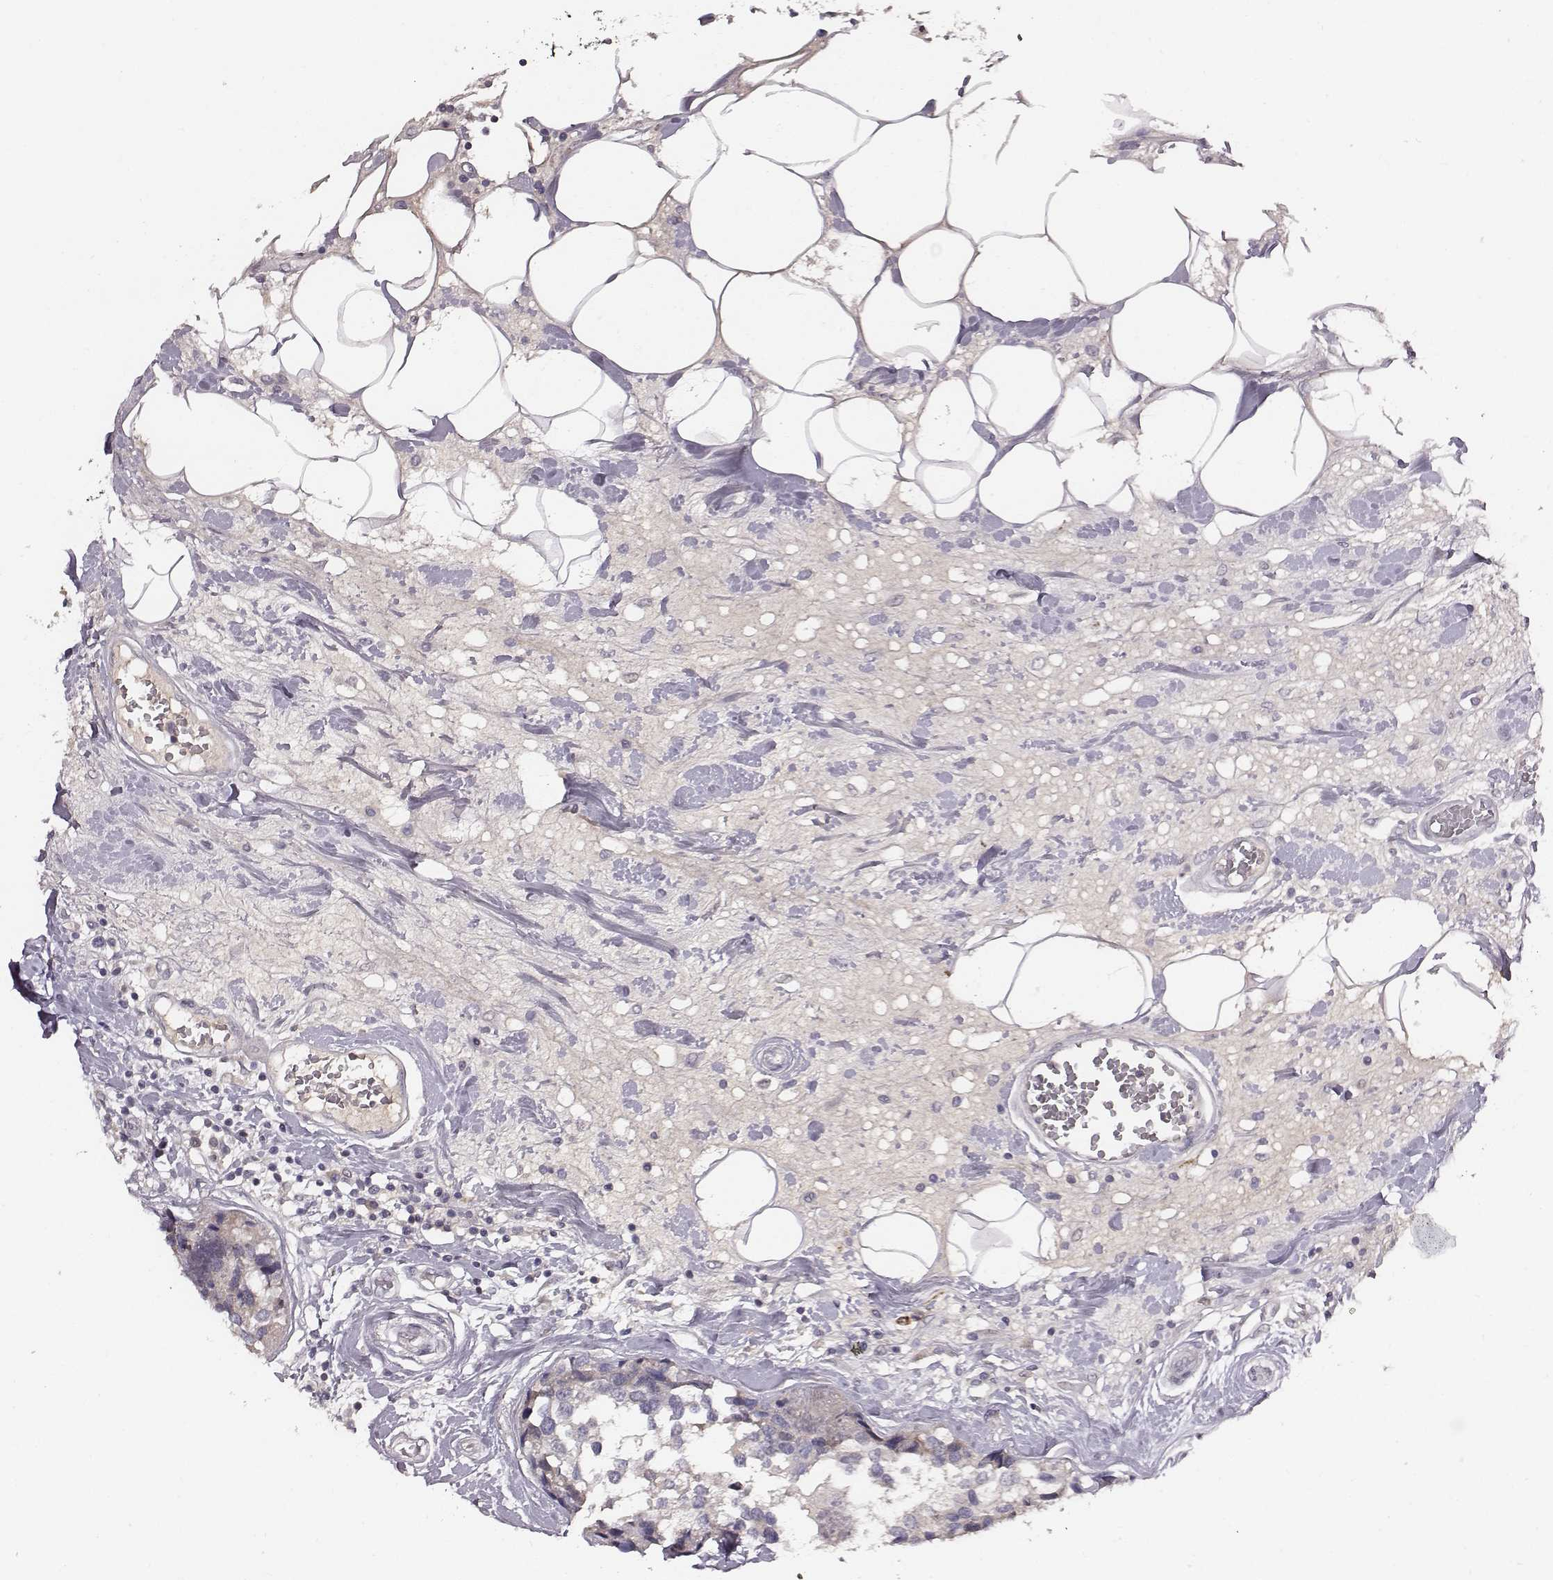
{"staining": {"intensity": "negative", "quantity": "none", "location": "none"}, "tissue": "breast cancer", "cell_type": "Tumor cells", "image_type": "cancer", "snomed": [{"axis": "morphology", "description": "Lobular carcinoma"}, {"axis": "topography", "description": "Breast"}], "caption": "Immunohistochemistry of human breast lobular carcinoma displays no positivity in tumor cells. The staining is performed using DAB brown chromogen with nuclei counter-stained in using hematoxylin.", "gene": "SLC22A6", "patient": {"sex": "female", "age": 59}}